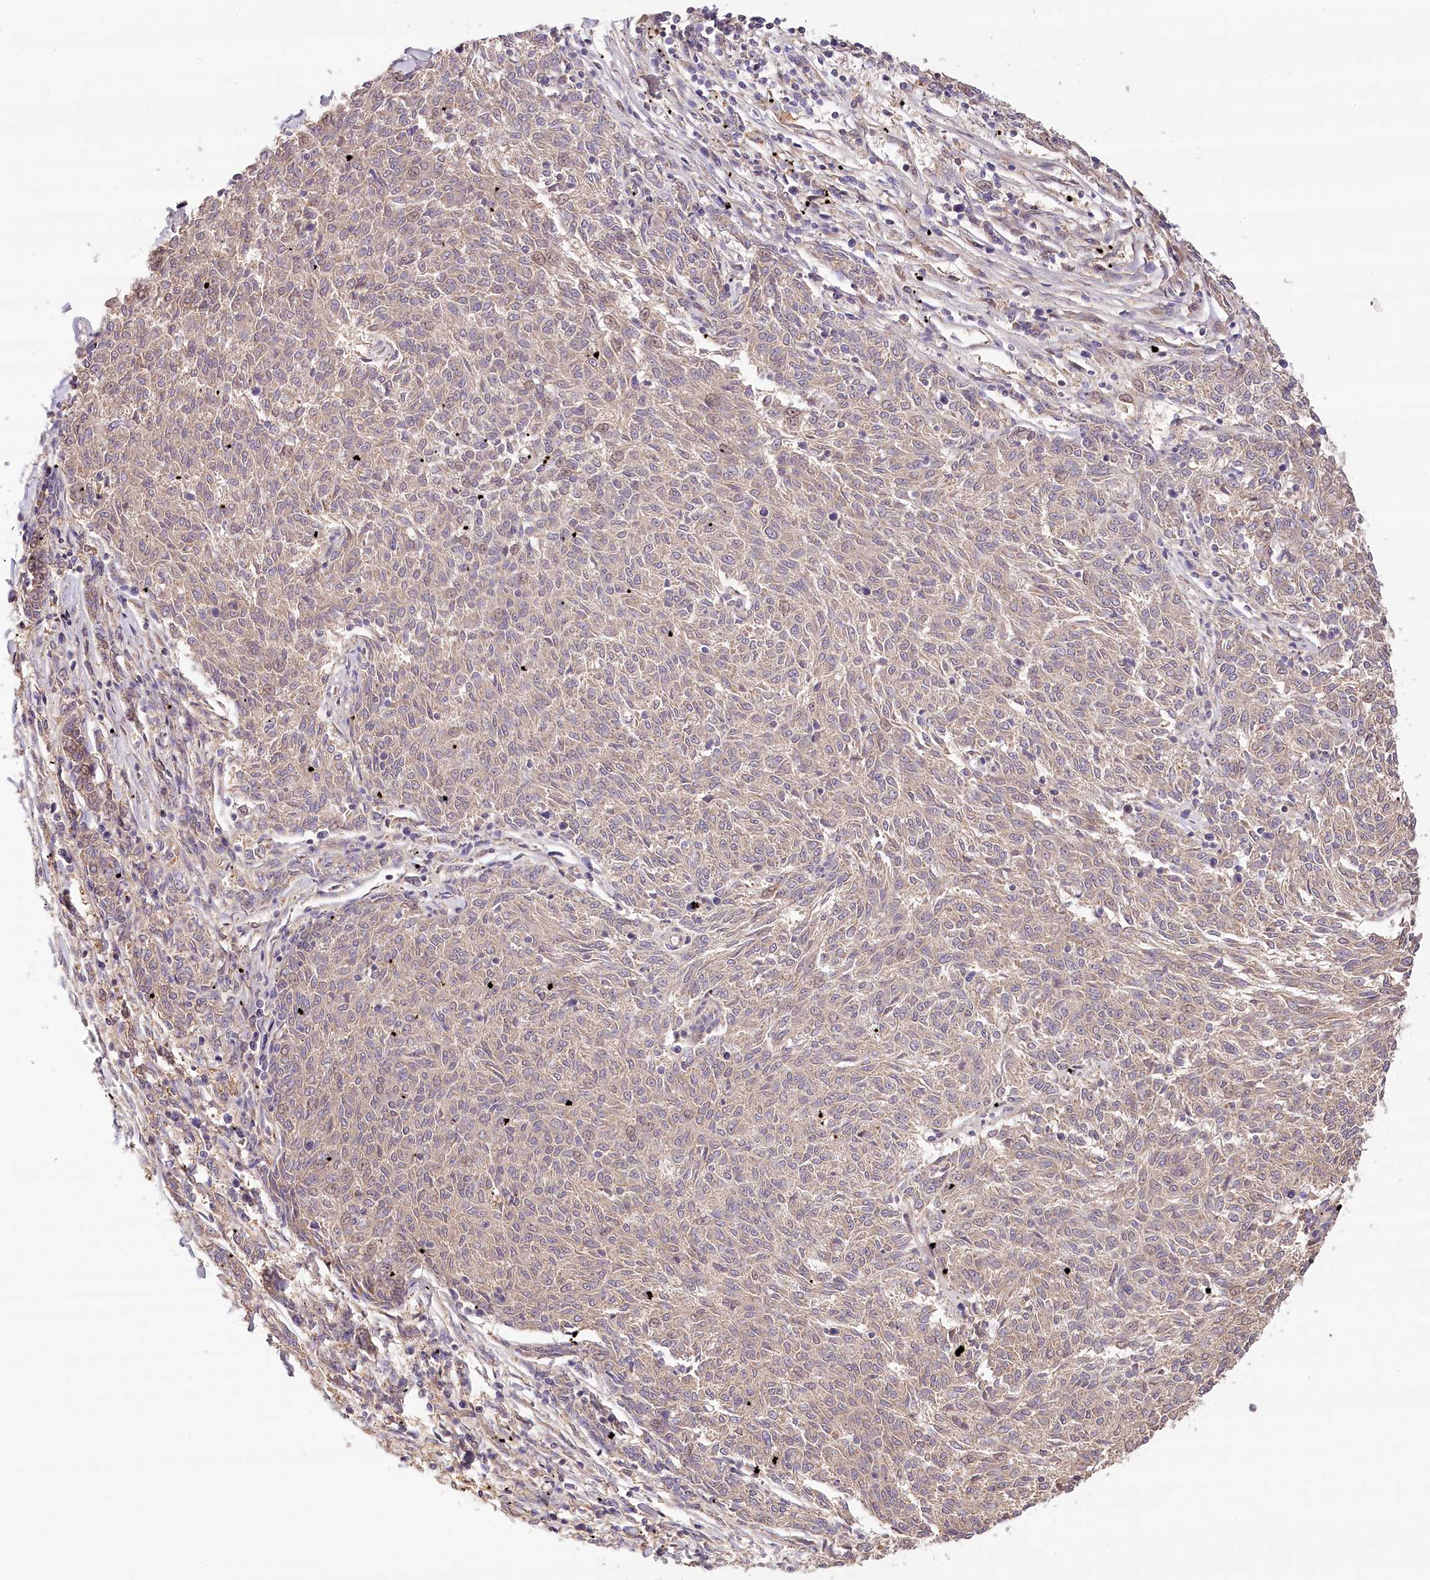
{"staining": {"intensity": "negative", "quantity": "none", "location": "none"}, "tissue": "melanoma", "cell_type": "Tumor cells", "image_type": "cancer", "snomed": [{"axis": "morphology", "description": "Malignant melanoma, NOS"}, {"axis": "topography", "description": "Skin"}], "caption": "The immunohistochemistry image has no significant staining in tumor cells of melanoma tissue.", "gene": "LSS", "patient": {"sex": "female", "age": 72}}